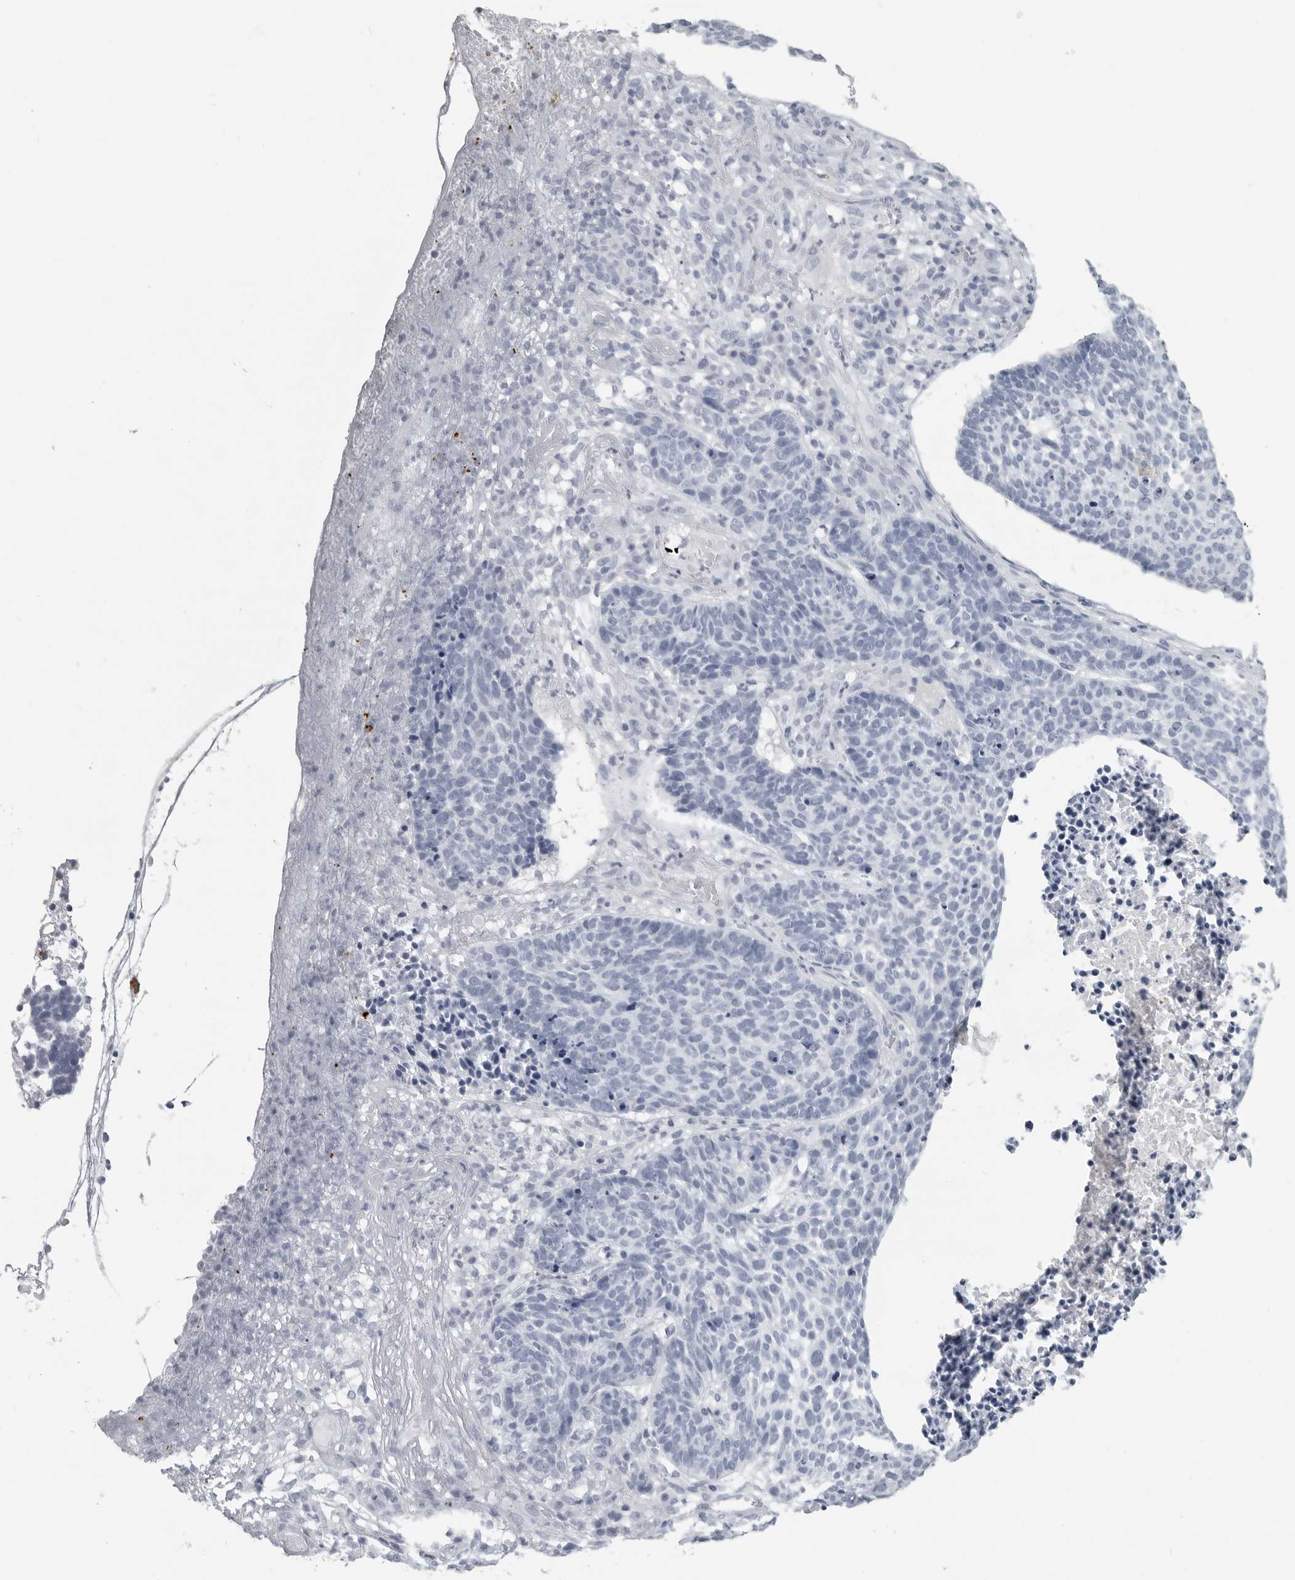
{"staining": {"intensity": "negative", "quantity": "none", "location": "none"}, "tissue": "skin cancer", "cell_type": "Tumor cells", "image_type": "cancer", "snomed": [{"axis": "morphology", "description": "Basal cell carcinoma"}, {"axis": "topography", "description": "Skin"}], "caption": "Micrograph shows no protein positivity in tumor cells of skin cancer (basal cell carcinoma) tissue.", "gene": "LY6D", "patient": {"sex": "male", "age": 85}}